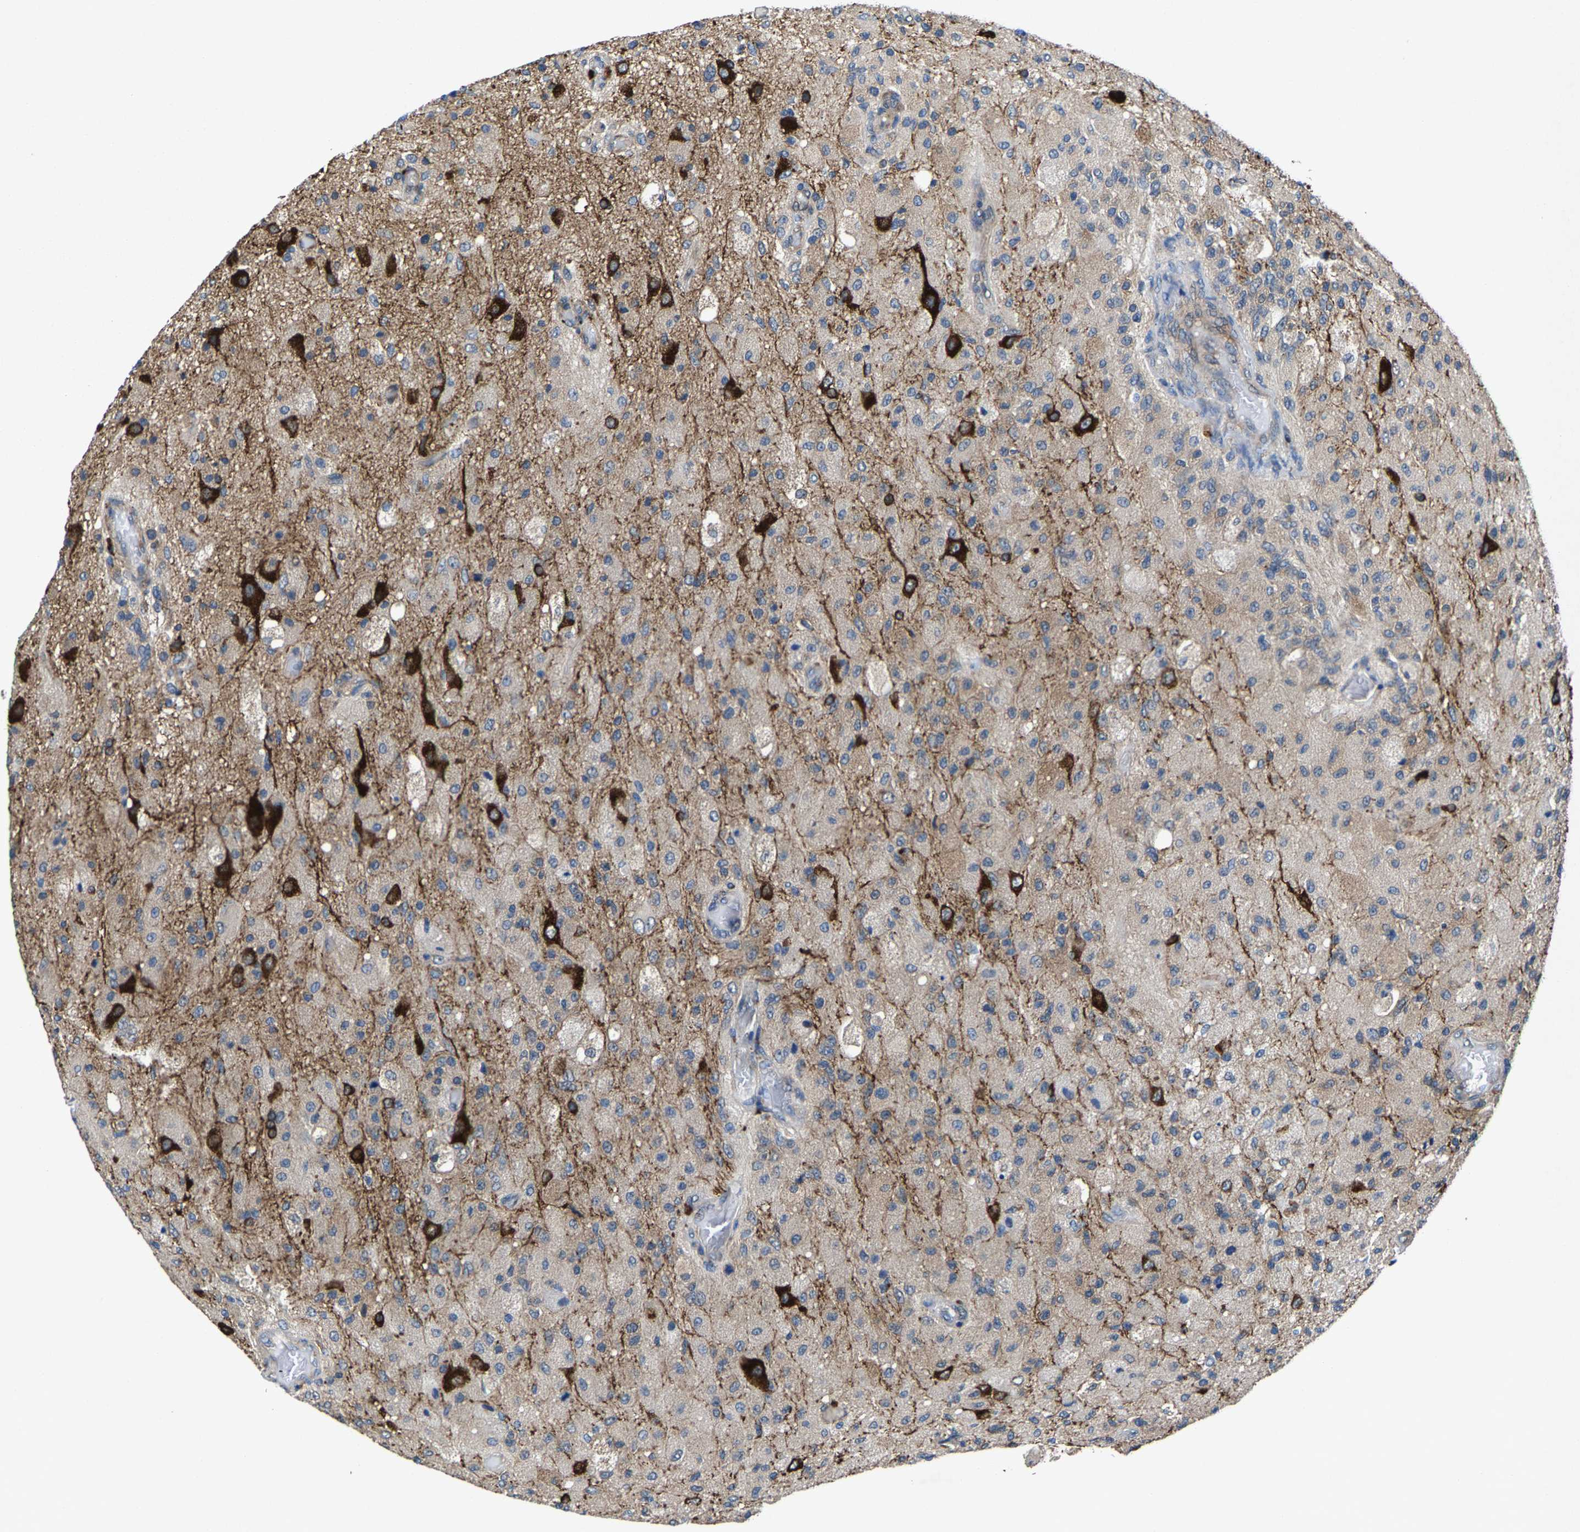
{"staining": {"intensity": "moderate", "quantity": "<25%", "location": "cytoplasmic/membranous"}, "tissue": "glioma", "cell_type": "Tumor cells", "image_type": "cancer", "snomed": [{"axis": "morphology", "description": "Normal tissue, NOS"}, {"axis": "morphology", "description": "Glioma, malignant, High grade"}, {"axis": "topography", "description": "Cerebral cortex"}], "caption": "This histopathology image displays immunohistochemistry (IHC) staining of human glioma, with low moderate cytoplasmic/membranous staining in about <25% of tumor cells.", "gene": "PDP1", "patient": {"sex": "male", "age": 77}}